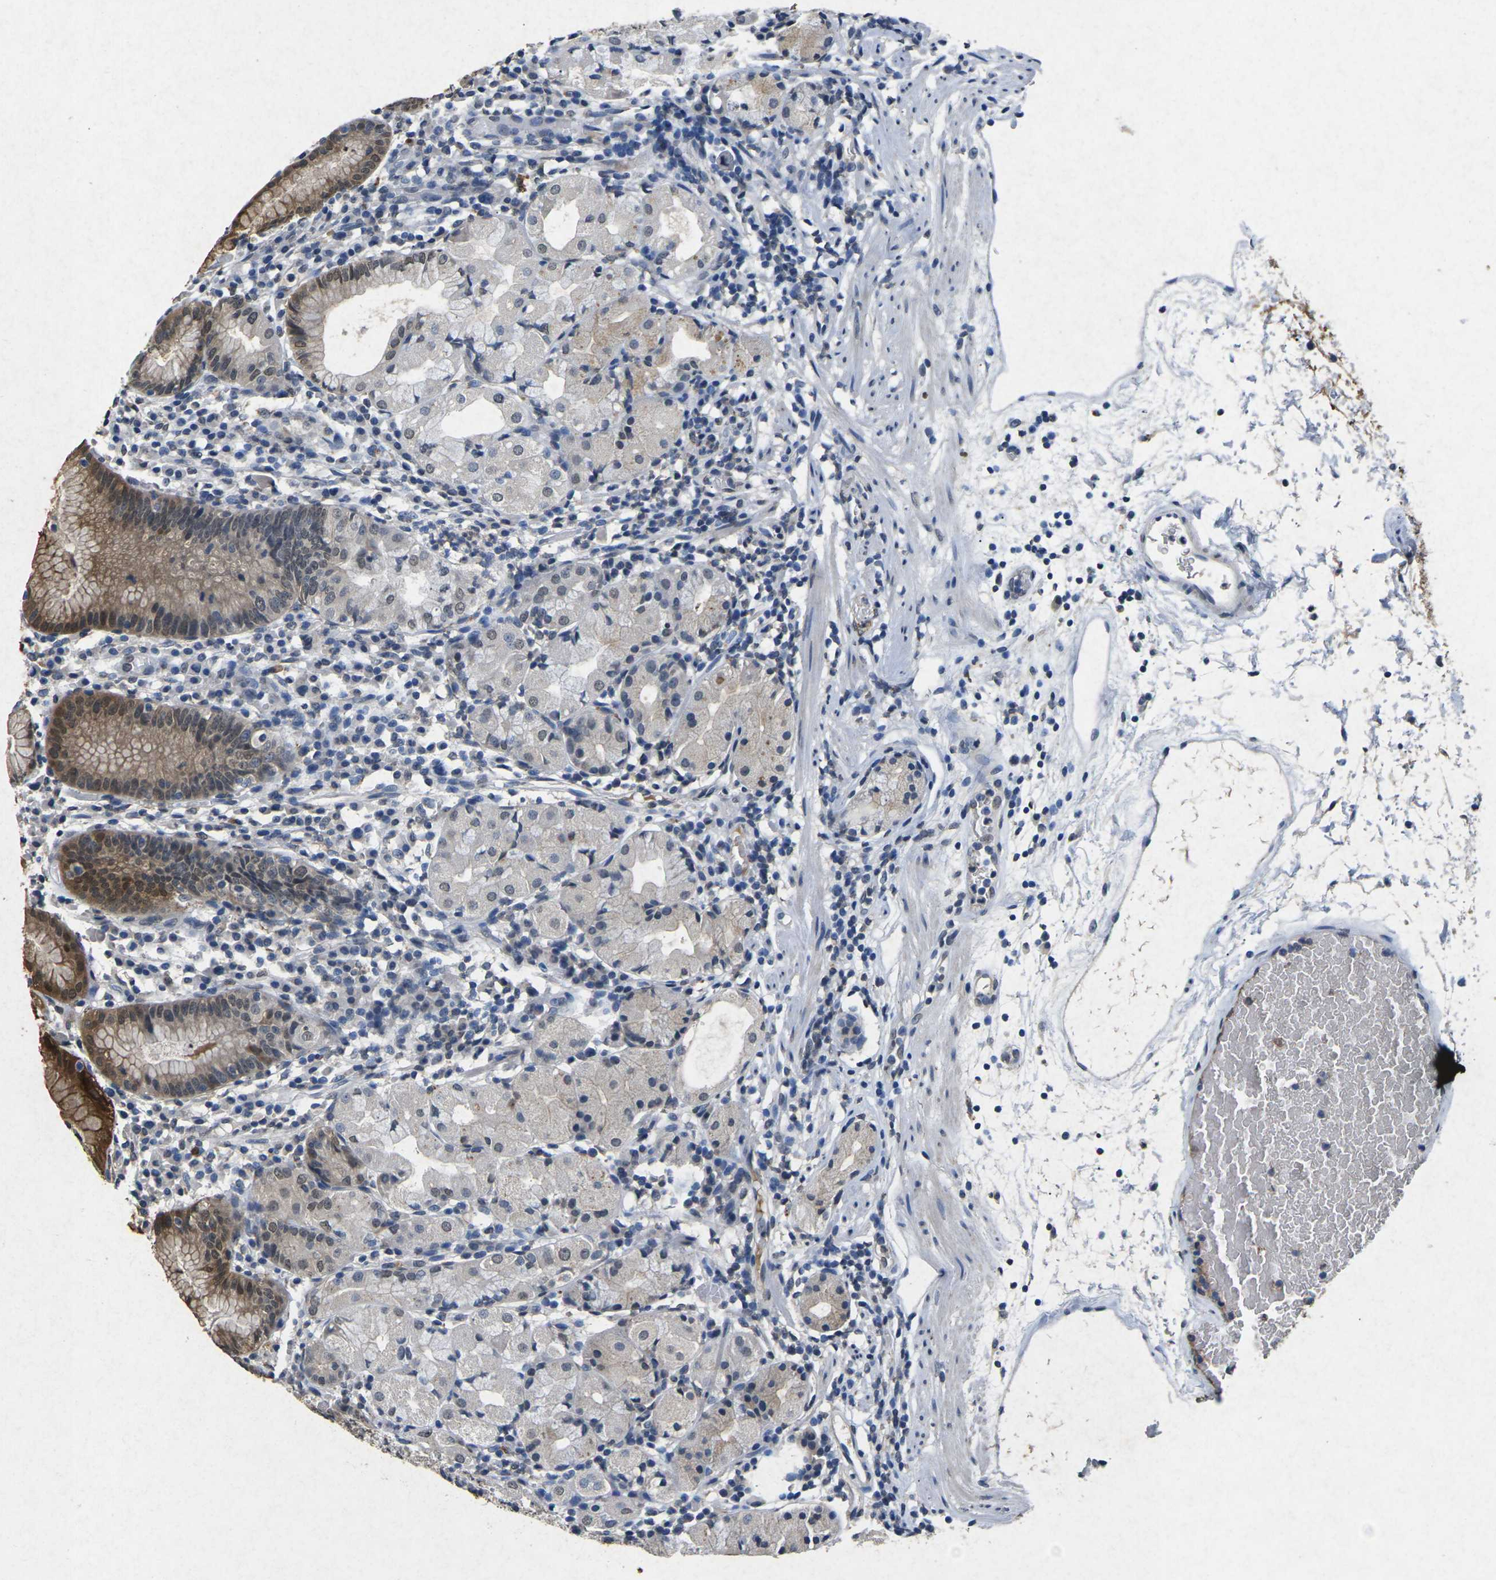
{"staining": {"intensity": "strong", "quantity": "25%-75%", "location": "cytoplasmic/membranous,nuclear"}, "tissue": "stomach", "cell_type": "Glandular cells", "image_type": "normal", "snomed": [{"axis": "morphology", "description": "Normal tissue, NOS"}, {"axis": "topography", "description": "Stomach"}, {"axis": "topography", "description": "Stomach, lower"}], "caption": "The micrograph displays immunohistochemical staining of unremarkable stomach. There is strong cytoplasmic/membranous,nuclear positivity is identified in about 25%-75% of glandular cells. Using DAB (brown) and hematoxylin (blue) stains, captured at high magnification using brightfield microscopy.", "gene": "SCNN1B", "patient": {"sex": "female", "age": 75}}